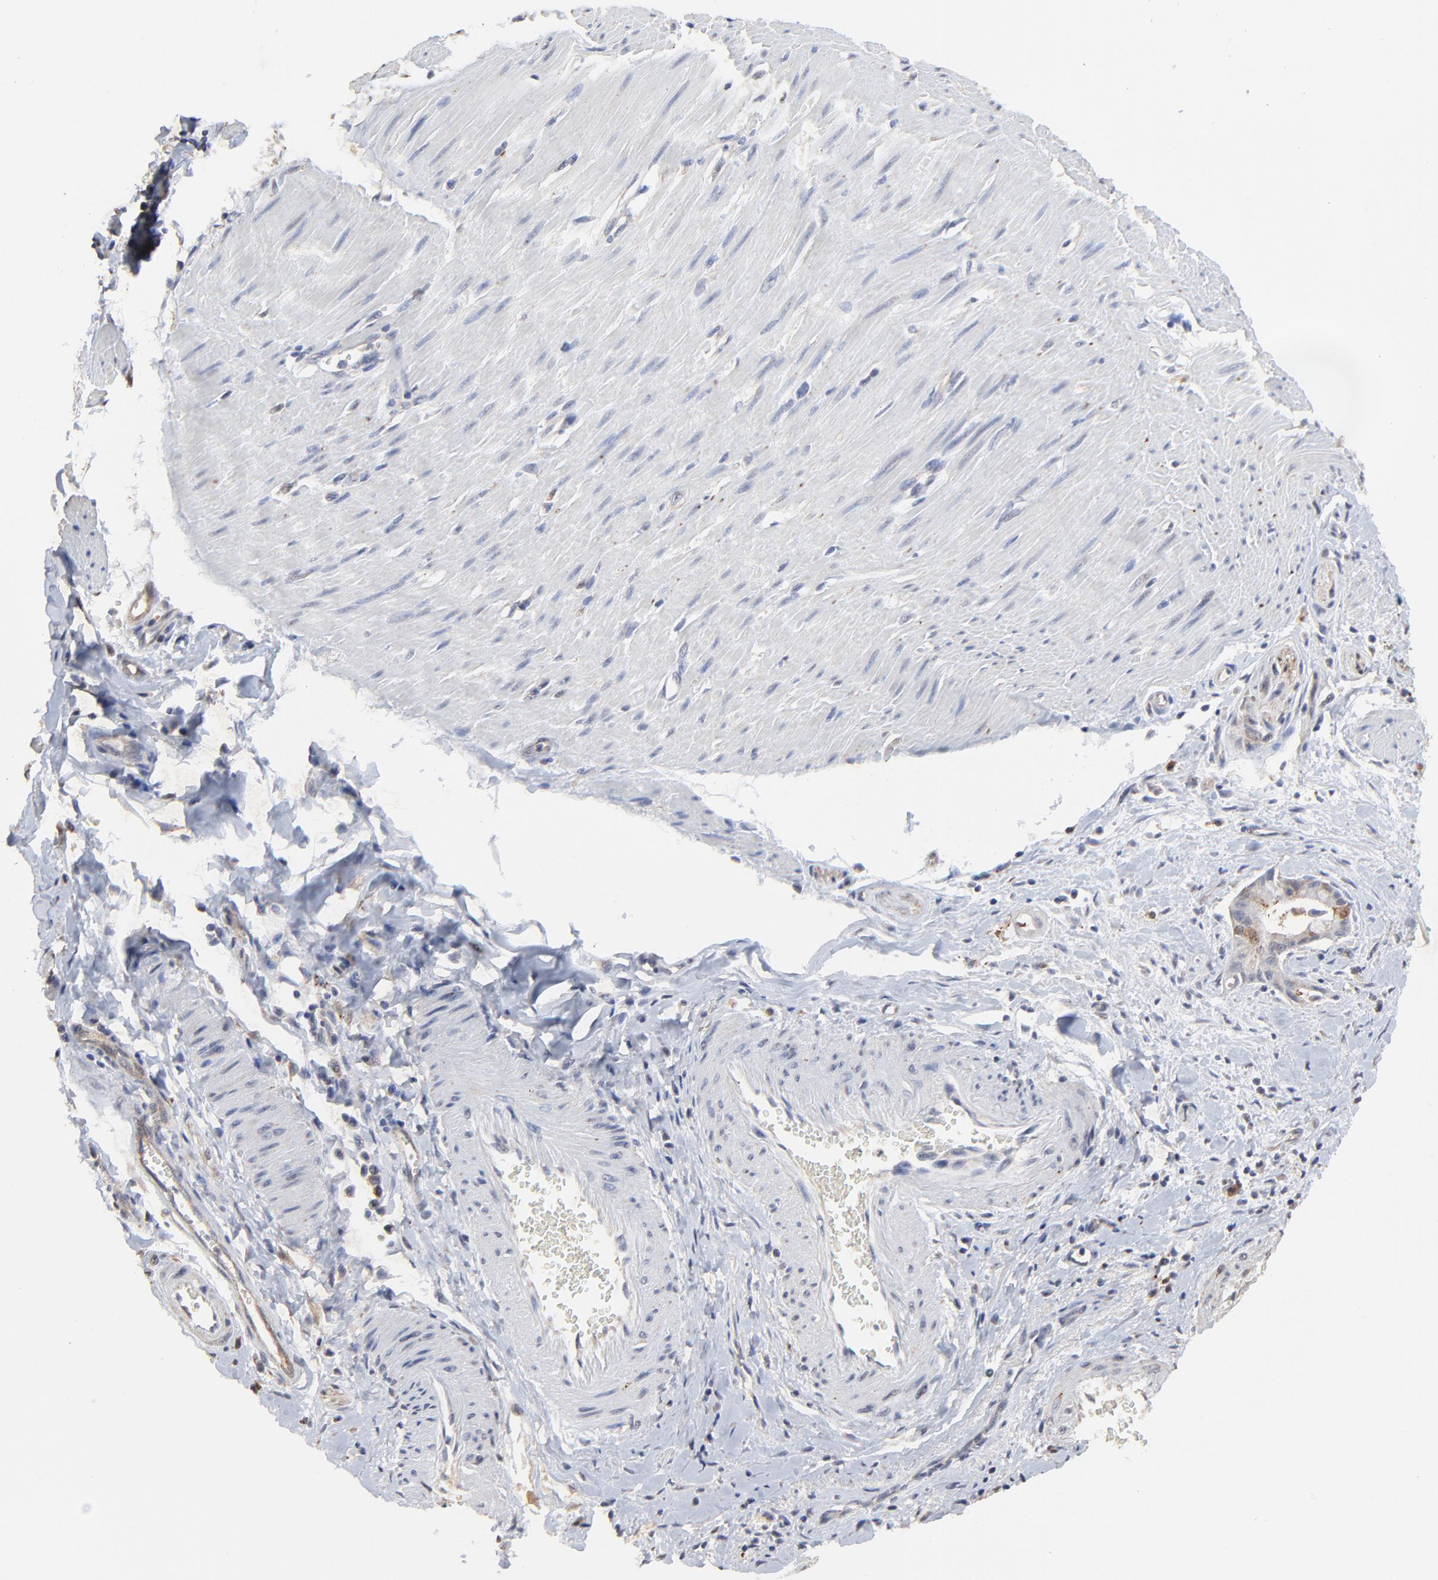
{"staining": {"intensity": "weak", "quantity": "25%-75%", "location": "cytoplasmic/membranous"}, "tissue": "pancreatic cancer", "cell_type": "Tumor cells", "image_type": "cancer", "snomed": [{"axis": "morphology", "description": "Adenocarcinoma, NOS"}, {"axis": "topography", "description": "Pancreas"}], "caption": "Immunohistochemical staining of human pancreatic adenocarcinoma reveals low levels of weak cytoplasmic/membranous positivity in about 25%-75% of tumor cells.", "gene": "LGALS3", "patient": {"sex": "male", "age": 59}}